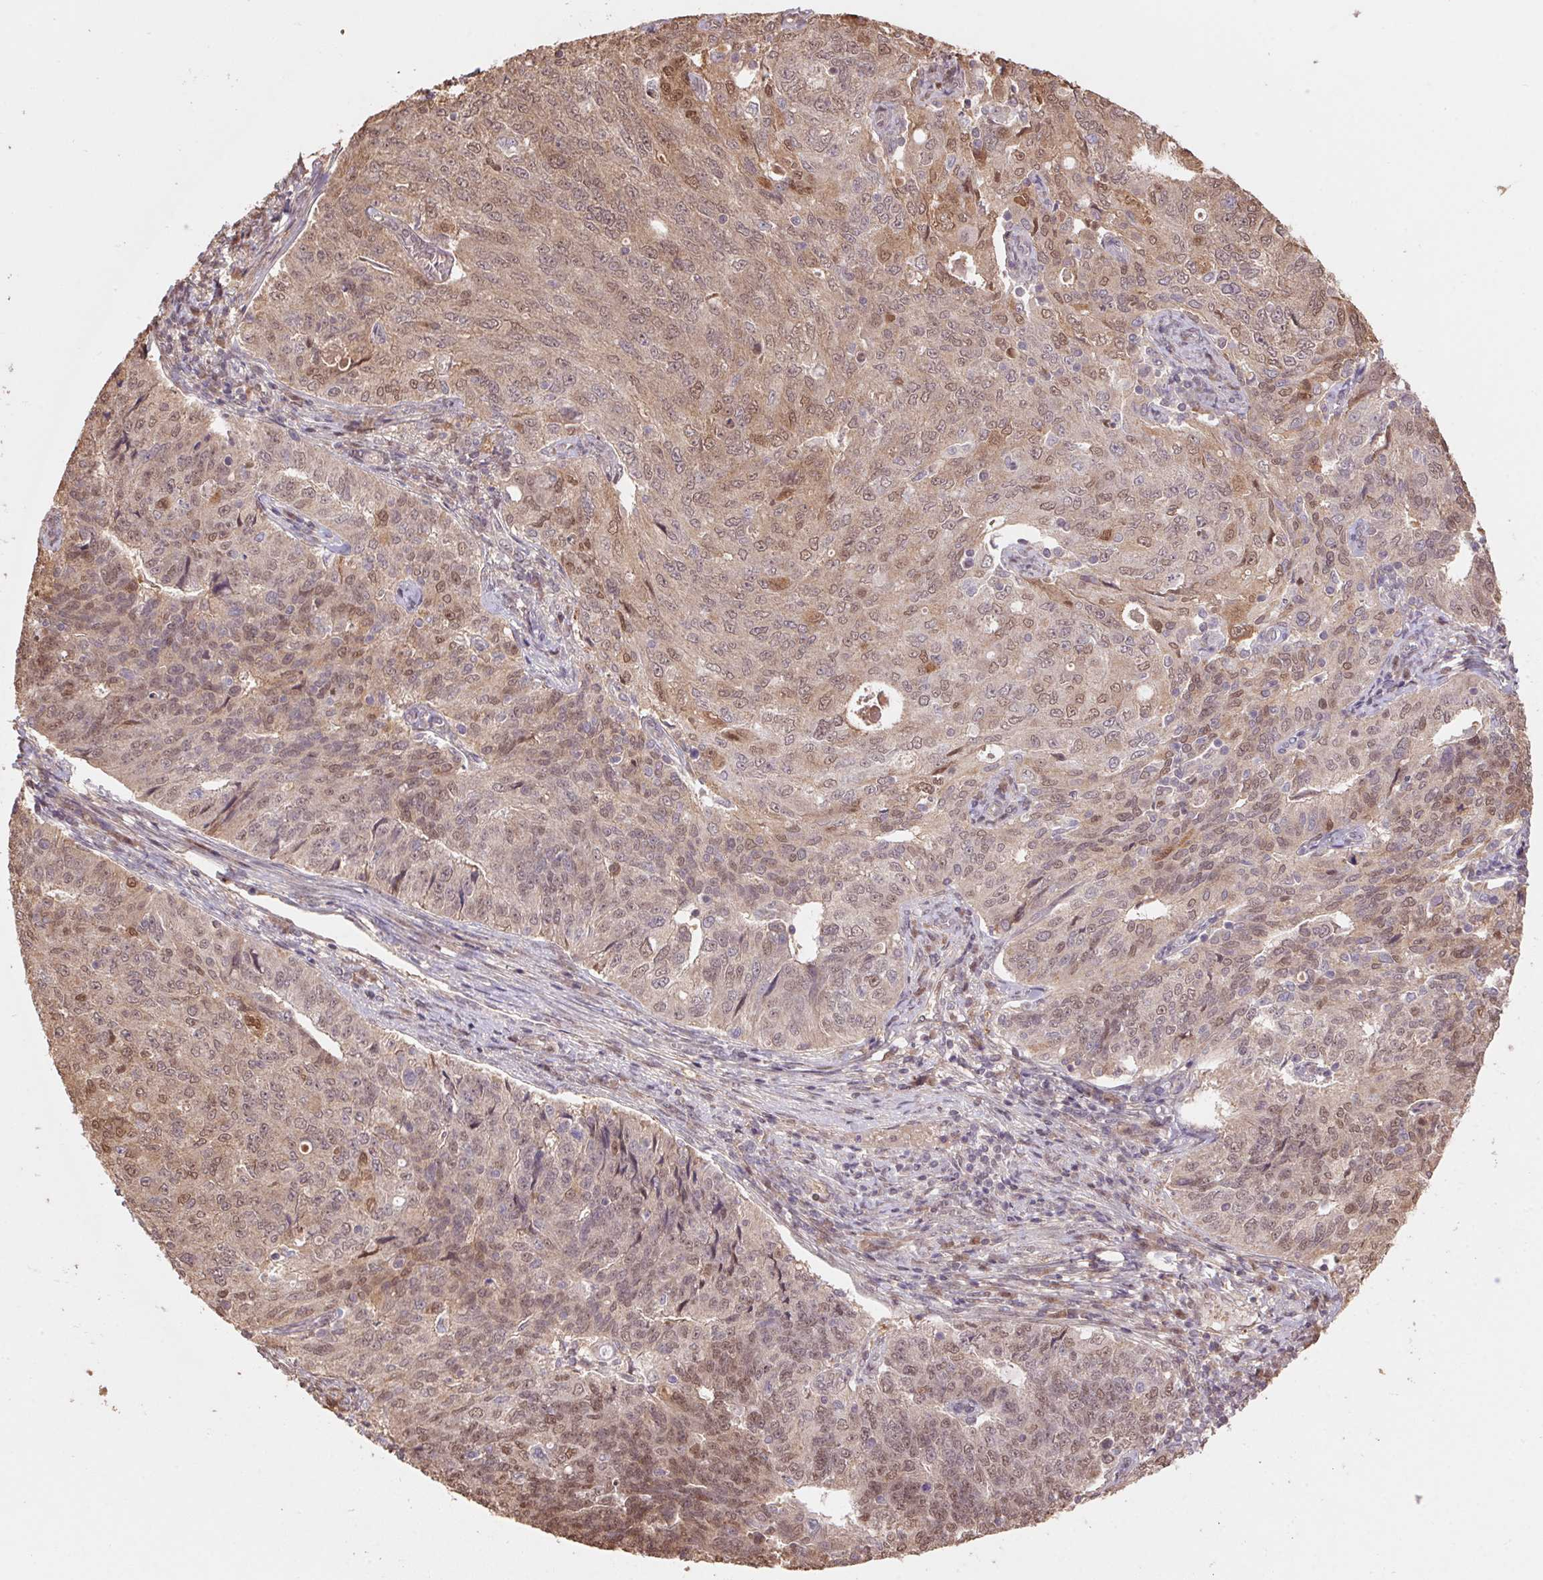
{"staining": {"intensity": "weak", "quantity": ">75%", "location": "cytoplasmic/membranous,nuclear"}, "tissue": "endometrial cancer", "cell_type": "Tumor cells", "image_type": "cancer", "snomed": [{"axis": "morphology", "description": "Adenocarcinoma, NOS"}, {"axis": "topography", "description": "Endometrium"}], "caption": "Weak cytoplasmic/membranous and nuclear expression is present in about >75% of tumor cells in adenocarcinoma (endometrial). (DAB (3,3'-diaminobenzidine) = brown stain, brightfield microscopy at high magnification).", "gene": "CUTA", "patient": {"sex": "female", "age": 43}}